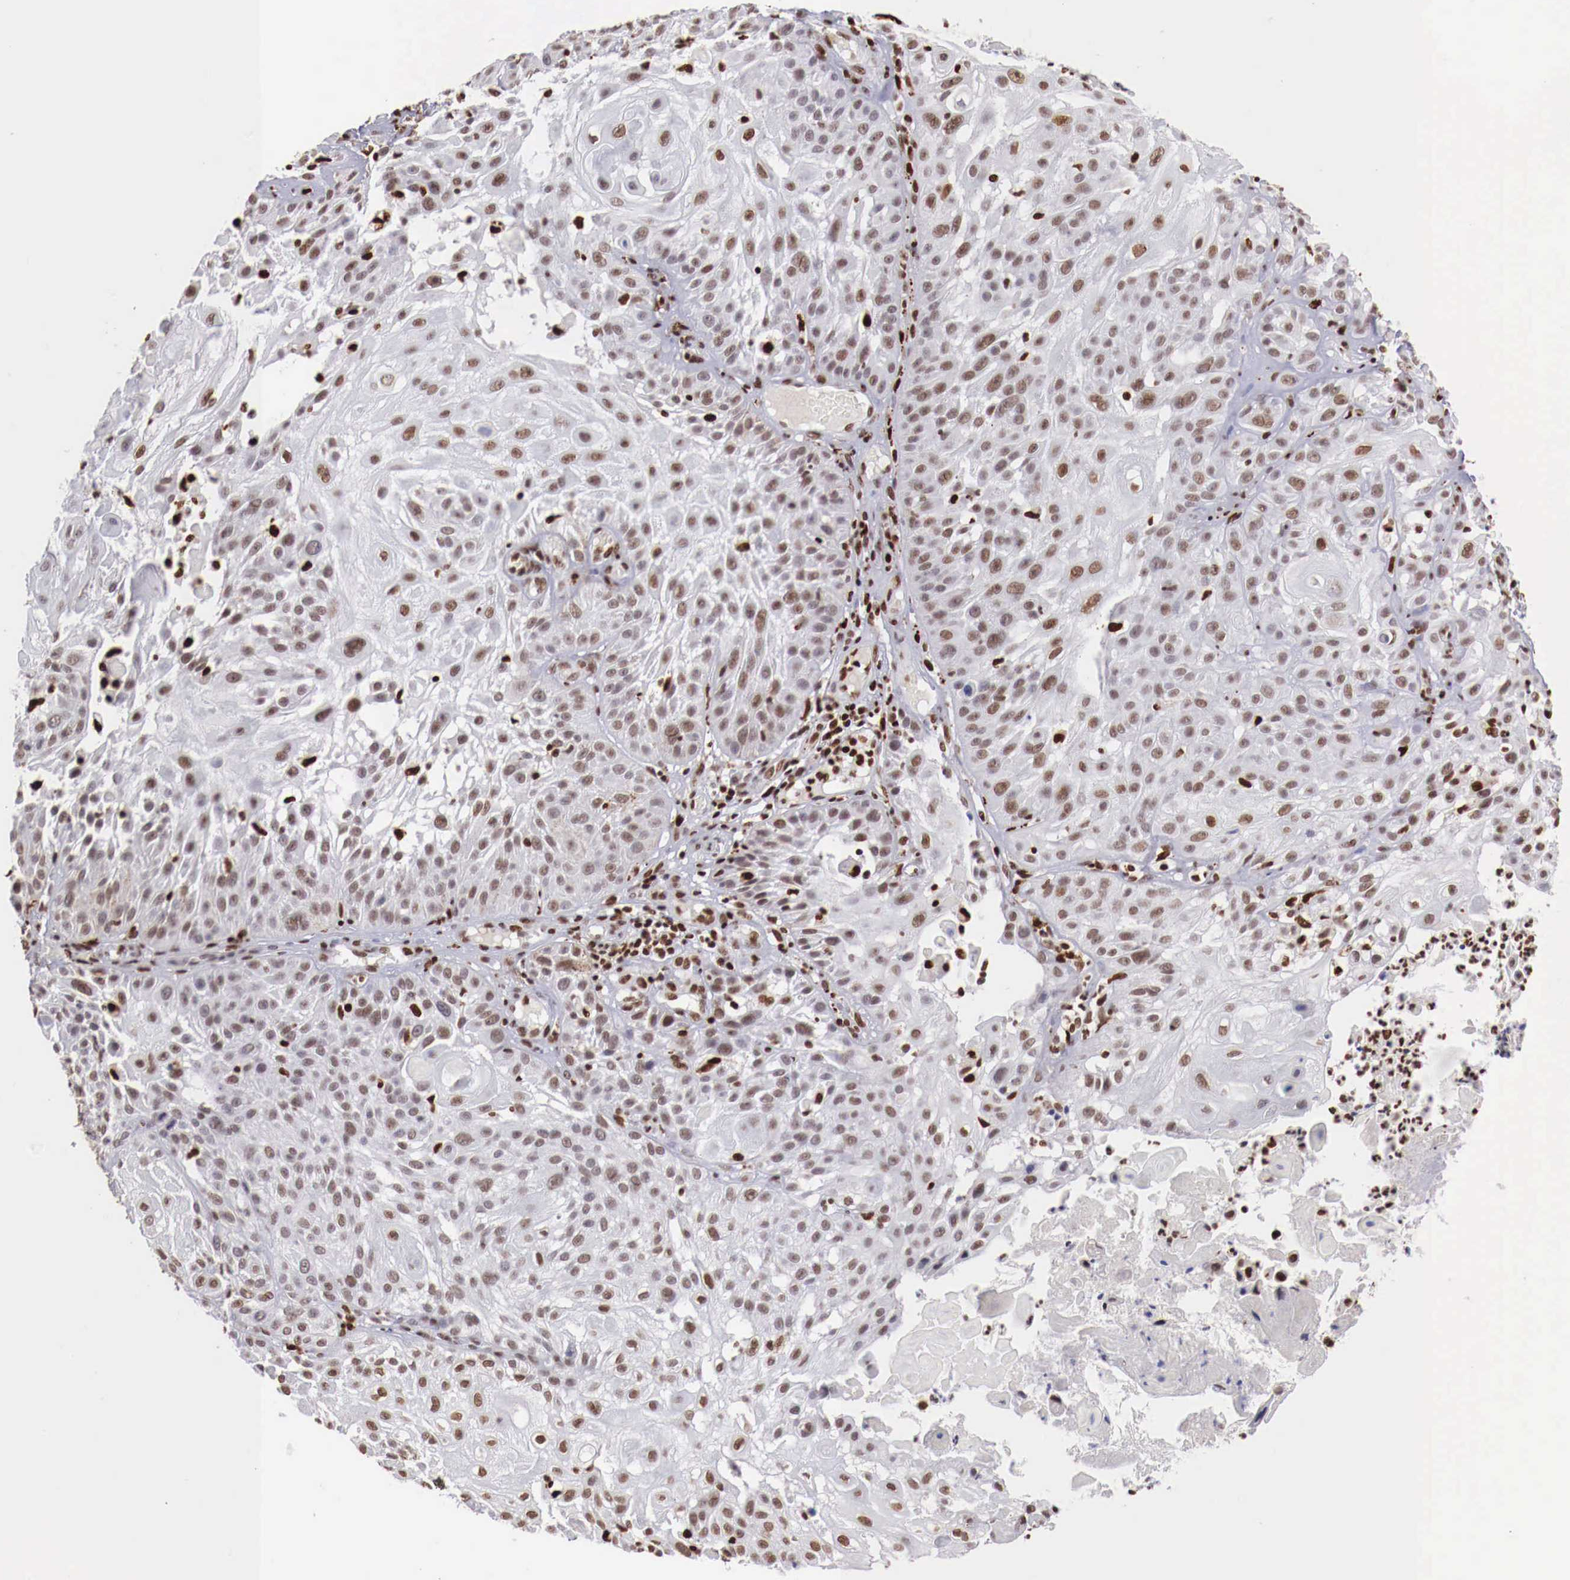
{"staining": {"intensity": "moderate", "quantity": ">75%", "location": "nuclear"}, "tissue": "skin cancer", "cell_type": "Tumor cells", "image_type": "cancer", "snomed": [{"axis": "morphology", "description": "Squamous cell carcinoma, NOS"}, {"axis": "topography", "description": "Skin"}], "caption": "Immunohistochemistry (IHC) histopathology image of neoplastic tissue: human squamous cell carcinoma (skin) stained using immunohistochemistry (IHC) reveals medium levels of moderate protein expression localized specifically in the nuclear of tumor cells, appearing as a nuclear brown color.", "gene": "MAX", "patient": {"sex": "female", "age": 89}}